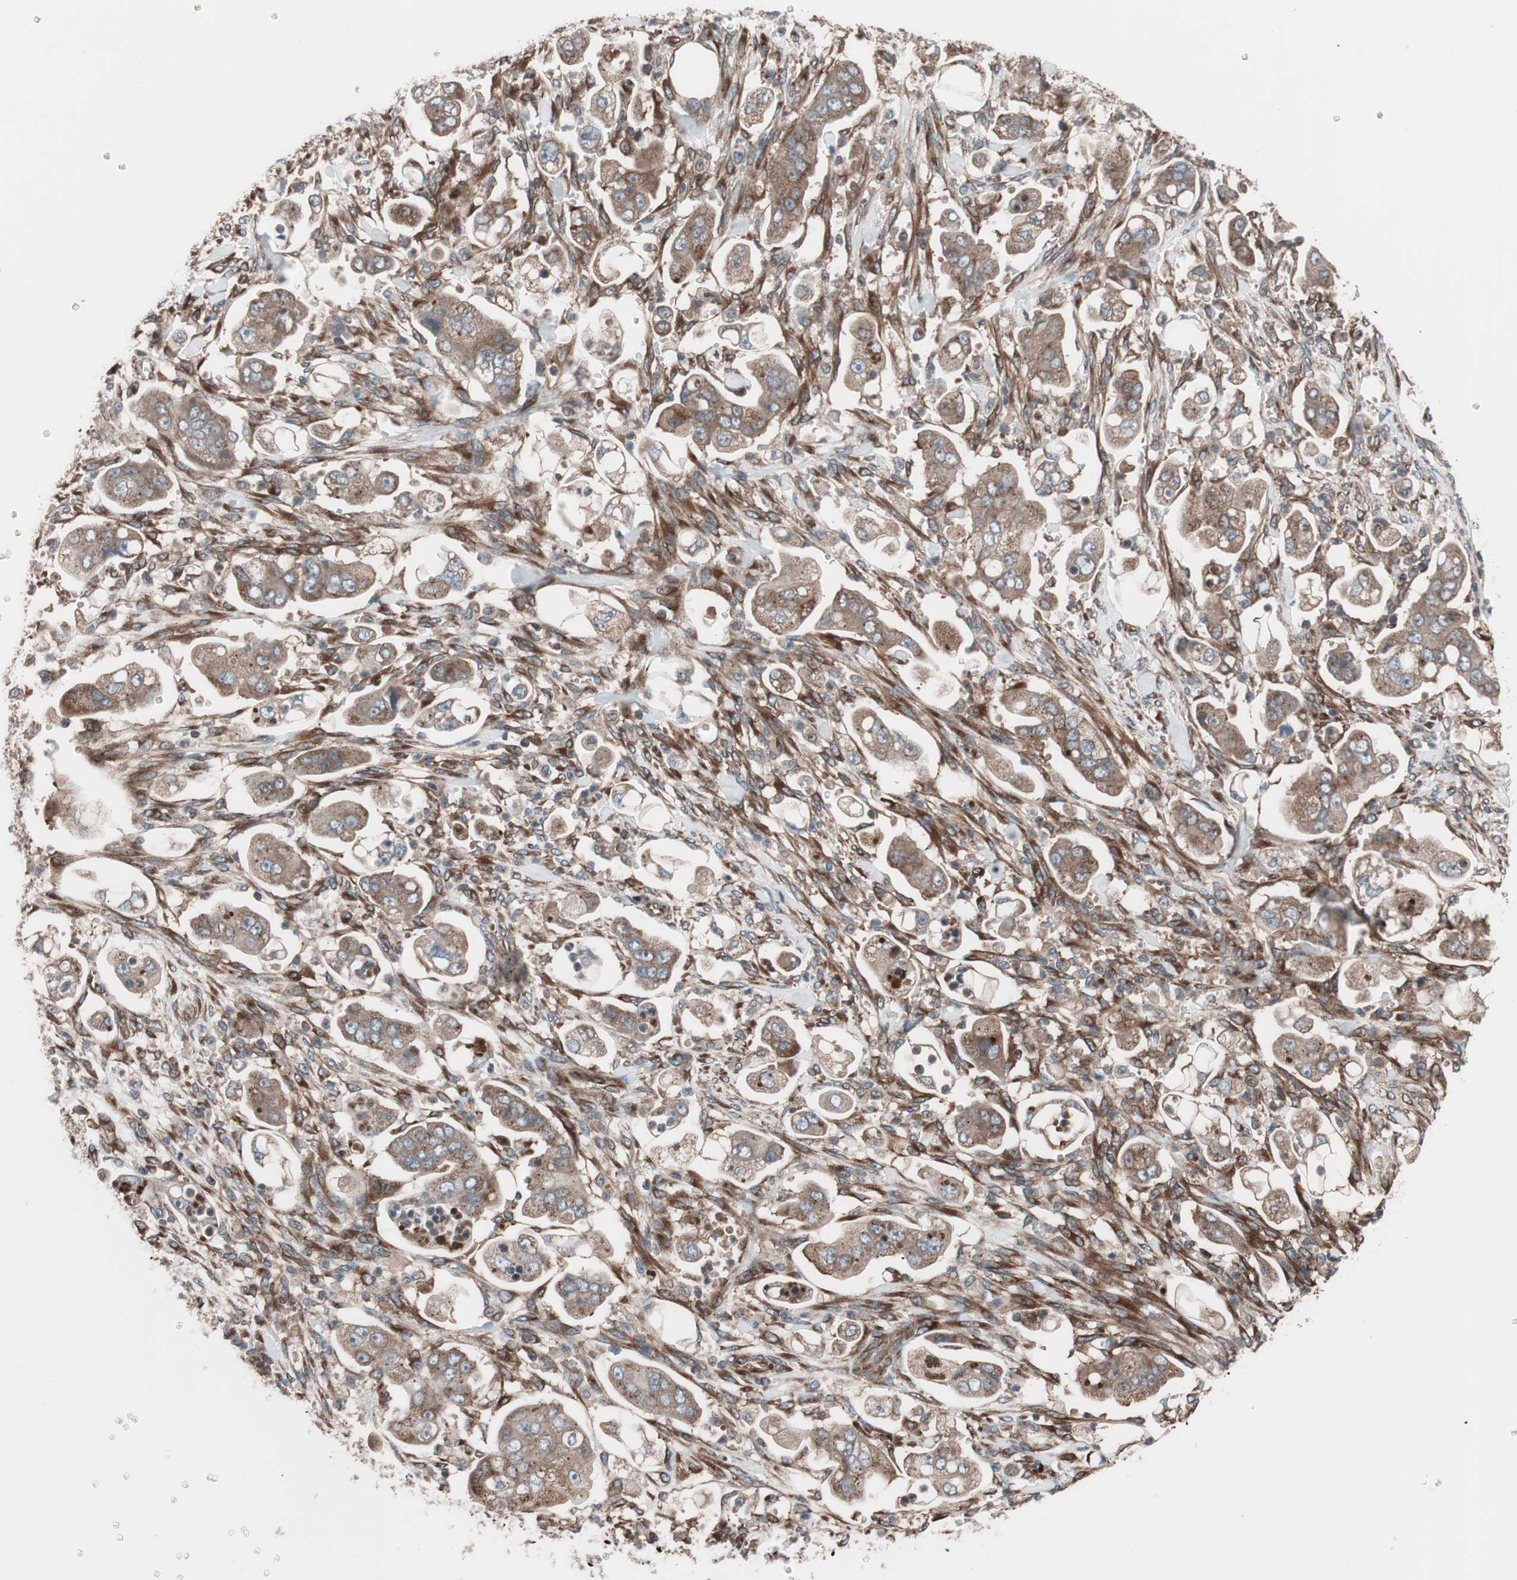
{"staining": {"intensity": "moderate", "quantity": ">75%", "location": "cytoplasmic/membranous"}, "tissue": "stomach cancer", "cell_type": "Tumor cells", "image_type": "cancer", "snomed": [{"axis": "morphology", "description": "Adenocarcinoma, NOS"}, {"axis": "topography", "description": "Stomach"}], "caption": "DAB immunohistochemical staining of human stomach cancer displays moderate cytoplasmic/membranous protein expression in approximately >75% of tumor cells.", "gene": "SEC31A", "patient": {"sex": "male", "age": 62}}